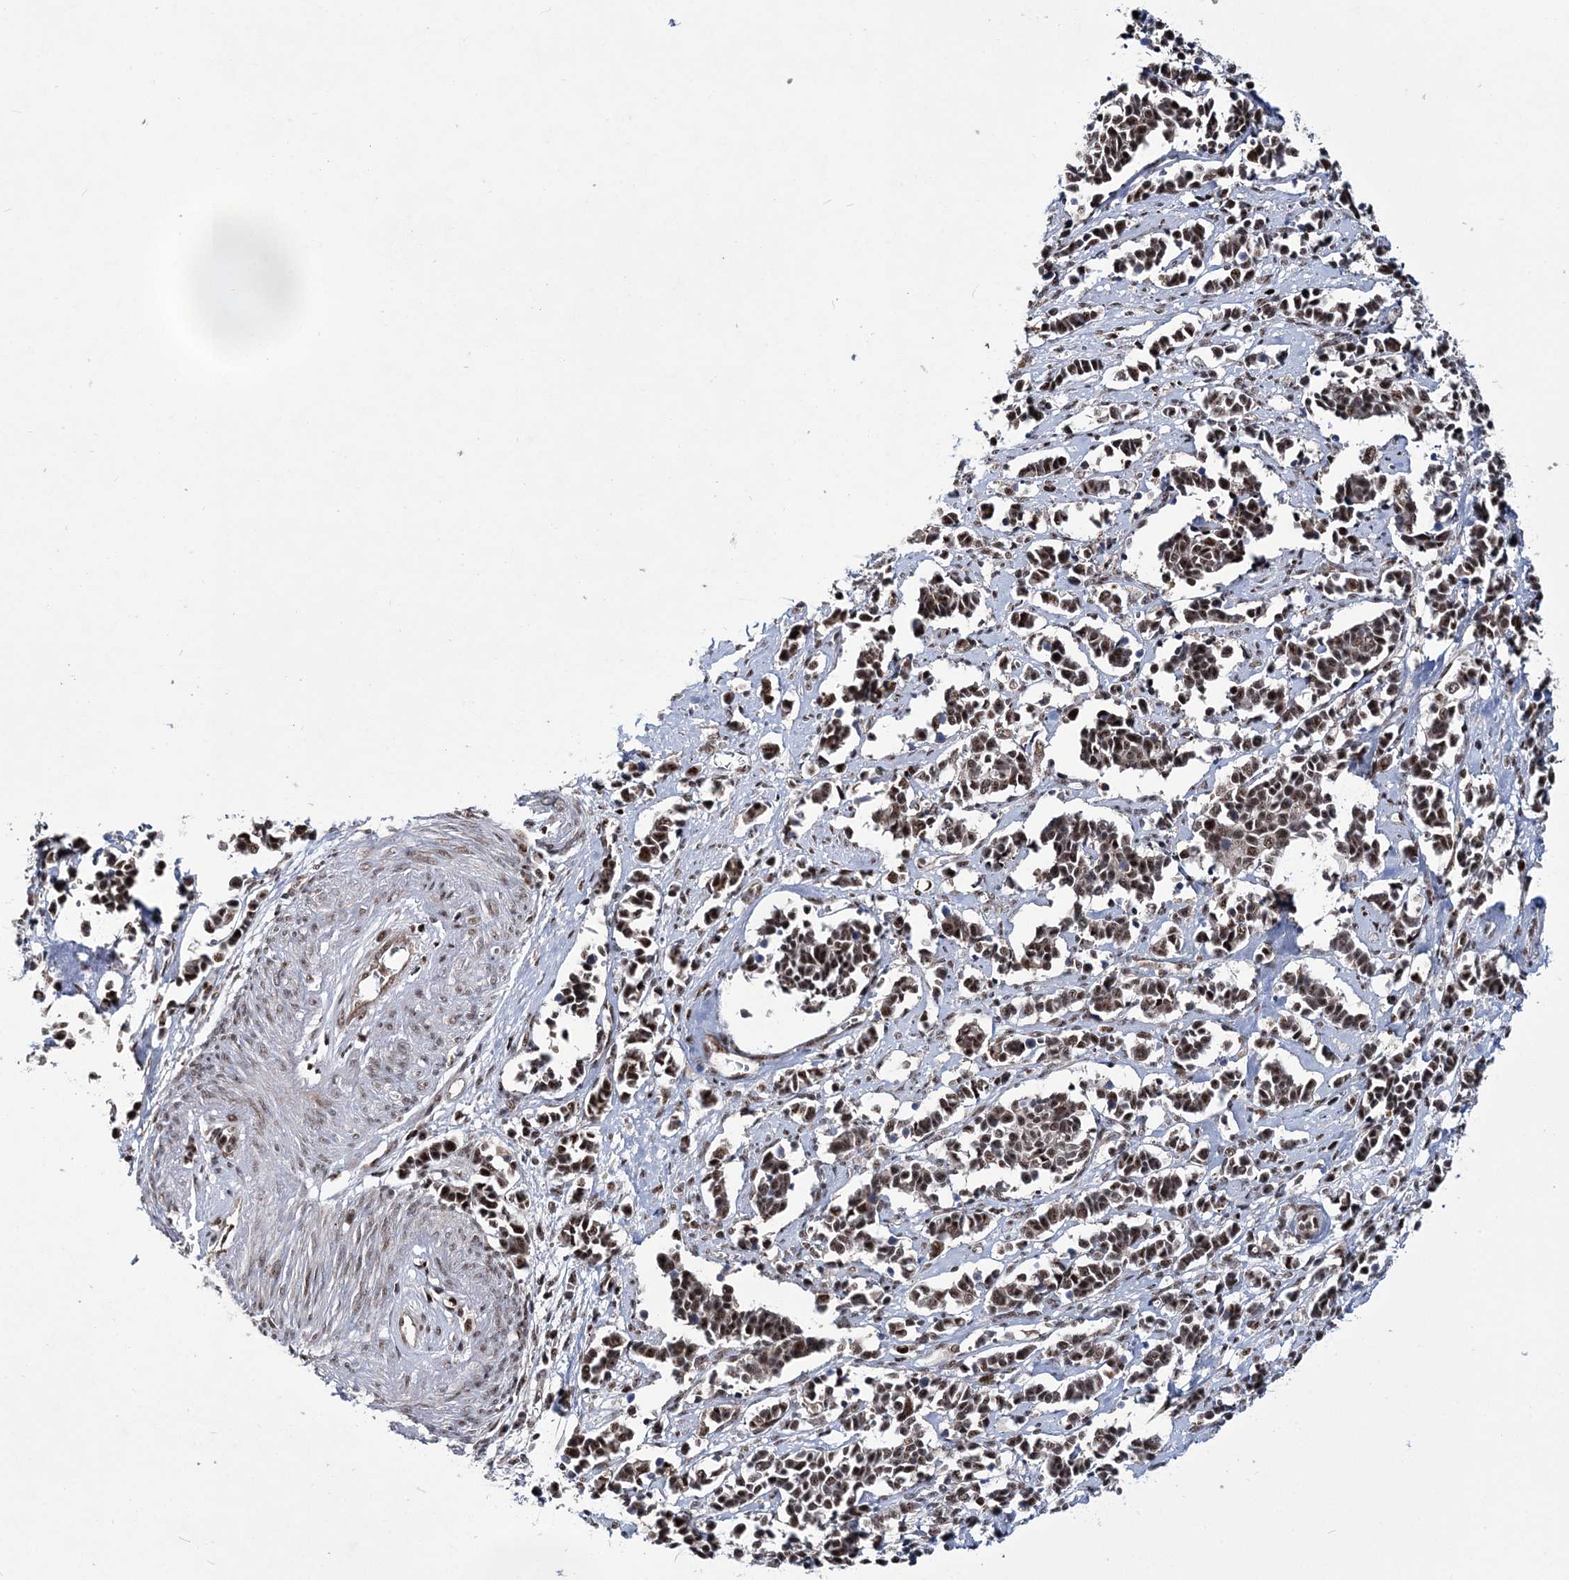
{"staining": {"intensity": "moderate", "quantity": ">75%", "location": "nuclear"}, "tissue": "cervical cancer", "cell_type": "Tumor cells", "image_type": "cancer", "snomed": [{"axis": "morphology", "description": "Normal tissue, NOS"}, {"axis": "morphology", "description": "Squamous cell carcinoma, NOS"}, {"axis": "topography", "description": "Cervix"}], "caption": "Protein analysis of cervical squamous cell carcinoma tissue displays moderate nuclear staining in approximately >75% of tumor cells.", "gene": "TATDN2", "patient": {"sex": "female", "age": 35}}